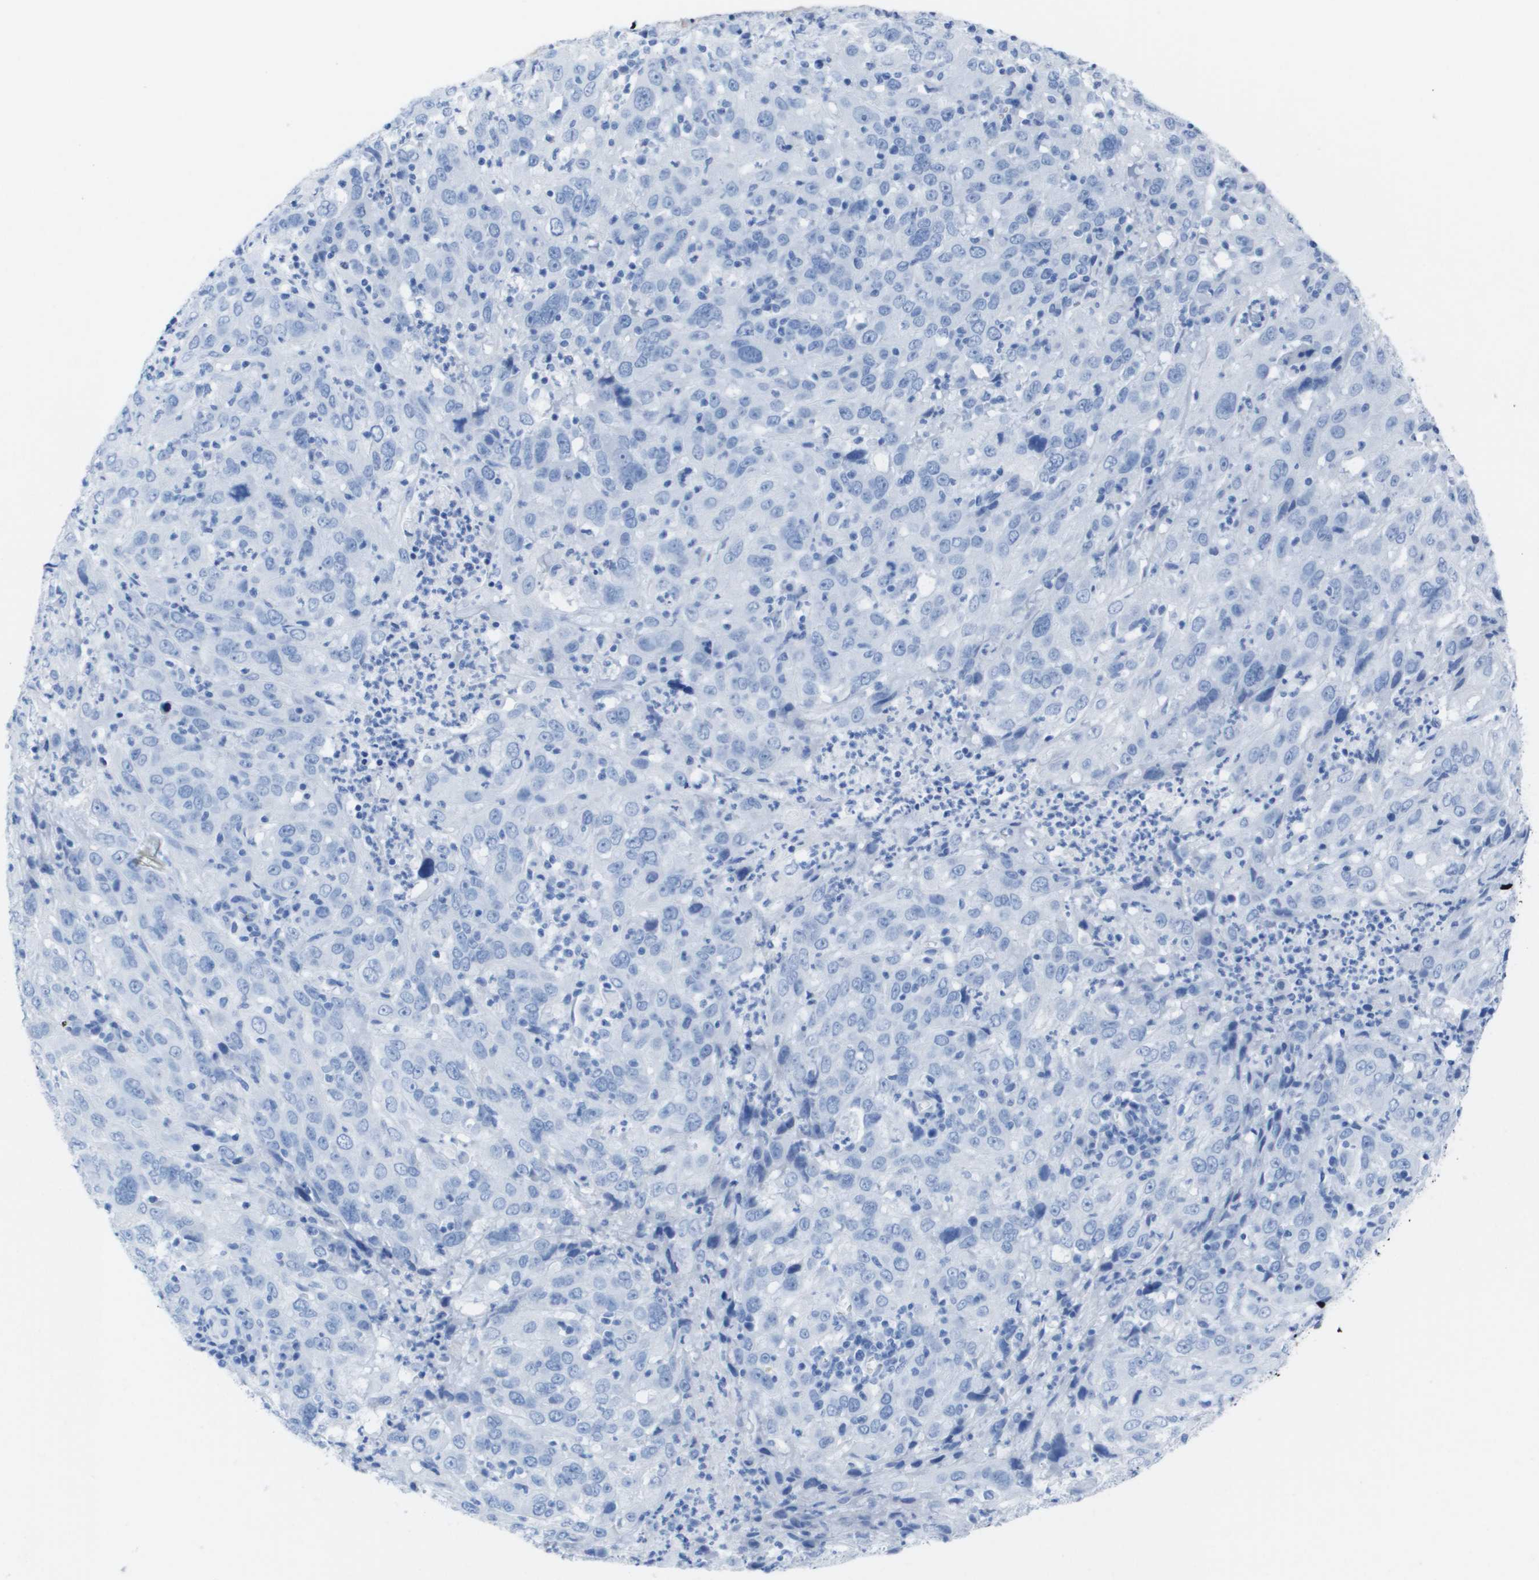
{"staining": {"intensity": "negative", "quantity": "none", "location": "none"}, "tissue": "cervical cancer", "cell_type": "Tumor cells", "image_type": "cancer", "snomed": [{"axis": "morphology", "description": "Squamous cell carcinoma, NOS"}, {"axis": "topography", "description": "Cervix"}], "caption": "The histopathology image reveals no significant staining in tumor cells of cervical cancer.", "gene": "KCNA3", "patient": {"sex": "female", "age": 32}}